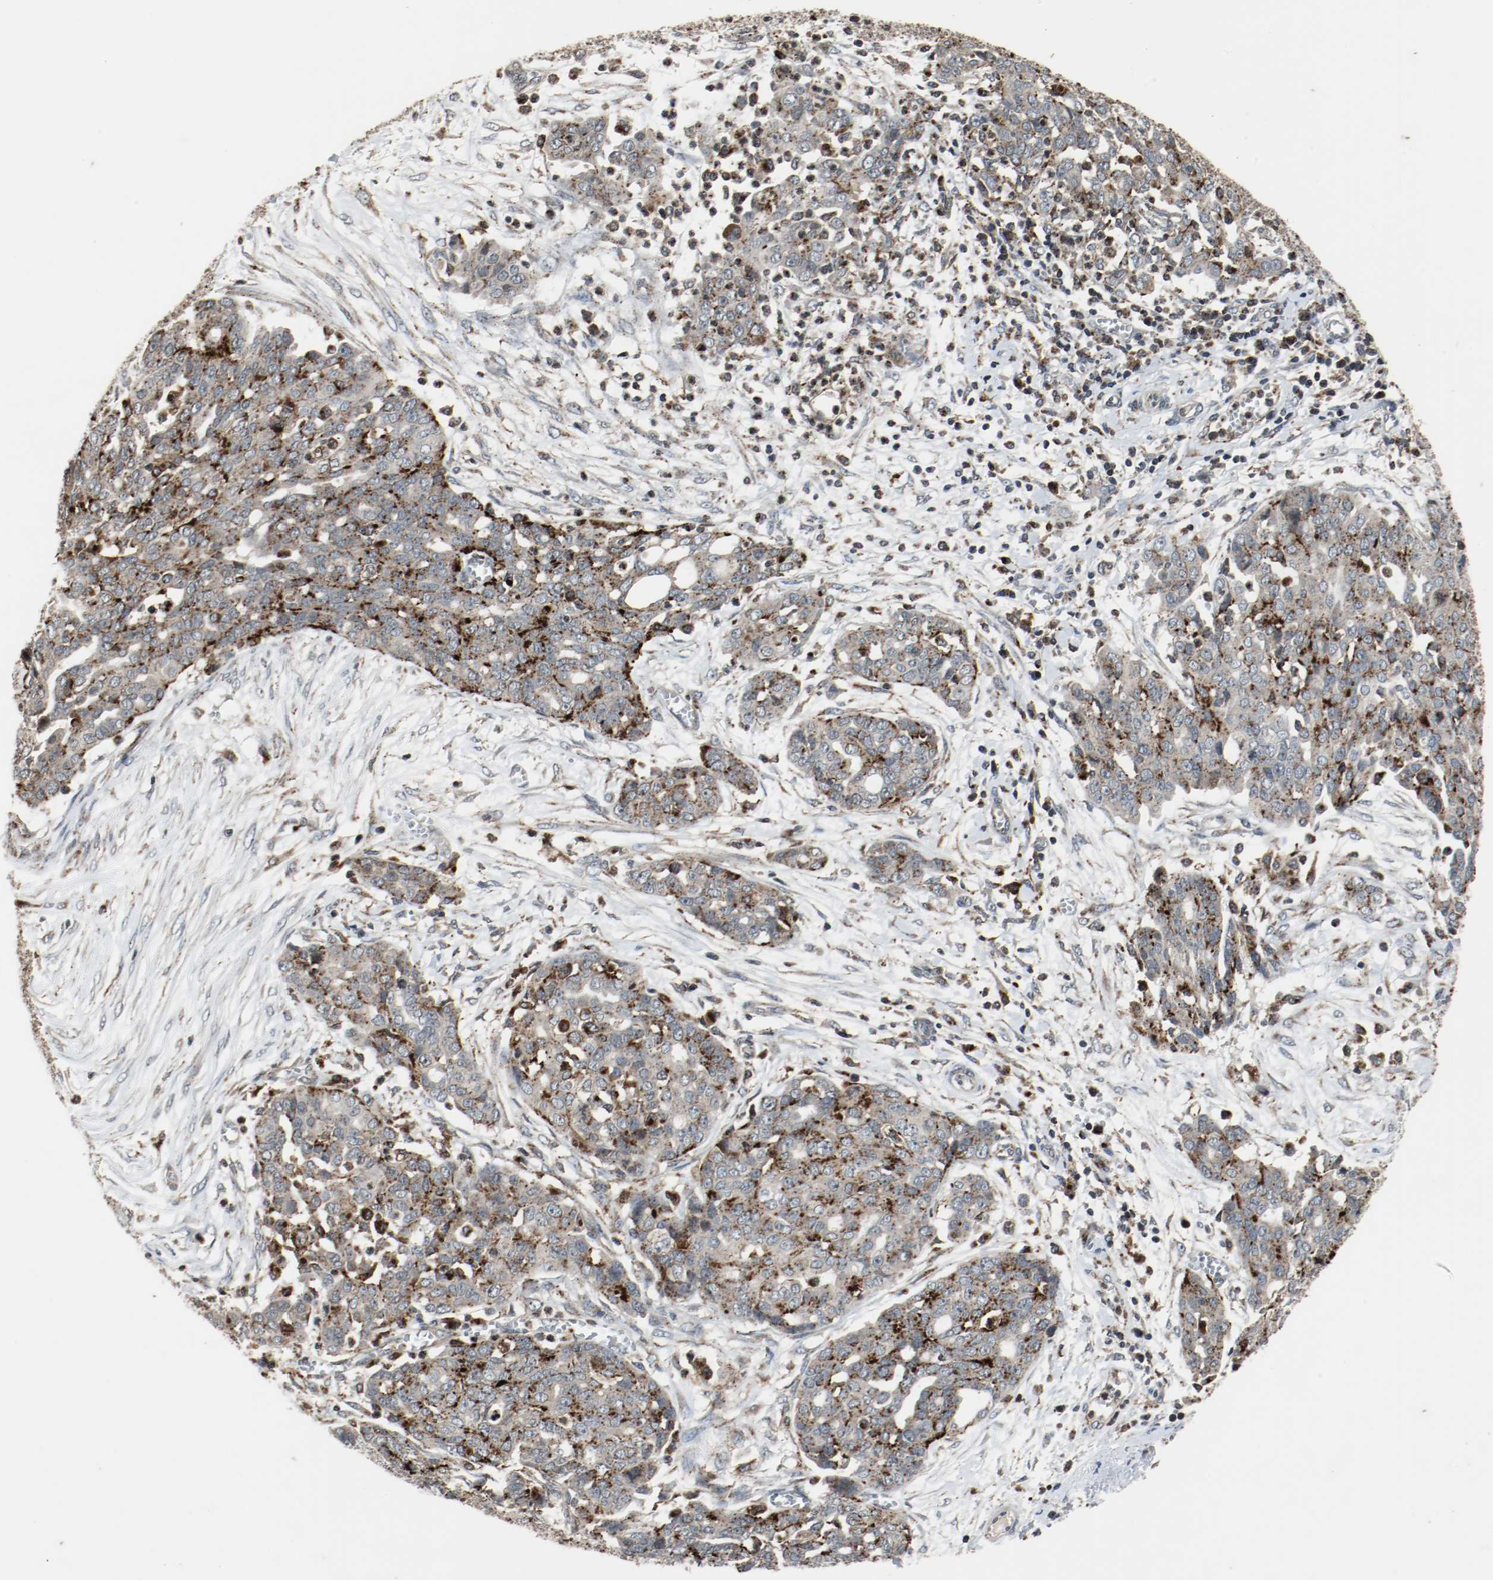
{"staining": {"intensity": "strong", "quantity": ">75%", "location": "cytoplasmic/membranous"}, "tissue": "ovarian cancer", "cell_type": "Tumor cells", "image_type": "cancer", "snomed": [{"axis": "morphology", "description": "Cystadenocarcinoma, serous, NOS"}, {"axis": "topography", "description": "Soft tissue"}, {"axis": "topography", "description": "Ovary"}], "caption": "A brown stain shows strong cytoplasmic/membranous expression of a protein in human ovarian serous cystadenocarcinoma tumor cells. Nuclei are stained in blue.", "gene": "LAMP2", "patient": {"sex": "female", "age": 57}}